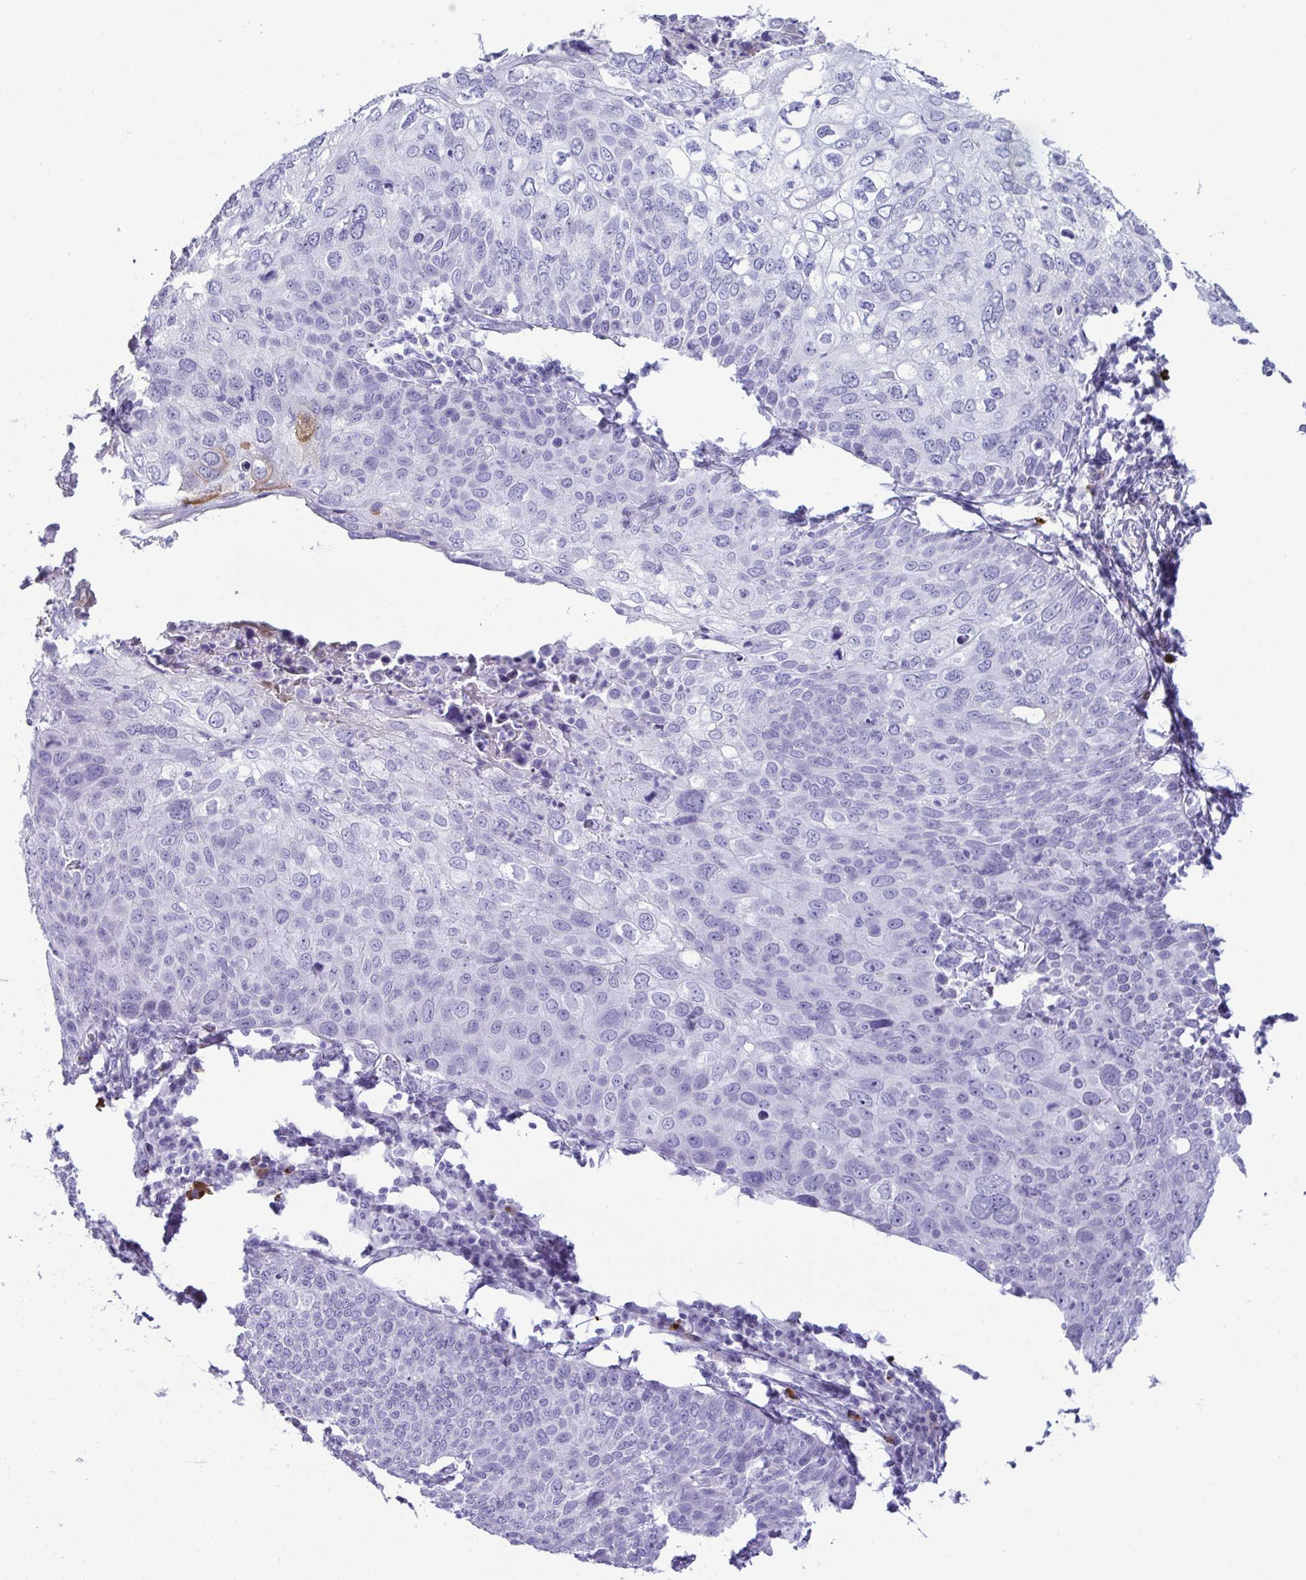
{"staining": {"intensity": "negative", "quantity": "none", "location": "none"}, "tissue": "skin cancer", "cell_type": "Tumor cells", "image_type": "cancer", "snomed": [{"axis": "morphology", "description": "Squamous cell carcinoma, NOS"}, {"axis": "topography", "description": "Skin"}], "caption": "High power microscopy image of an immunohistochemistry histopathology image of skin squamous cell carcinoma, revealing no significant staining in tumor cells. The staining is performed using DAB (3,3'-diaminobenzidine) brown chromogen with nuclei counter-stained in using hematoxylin.", "gene": "JCHAIN", "patient": {"sex": "male", "age": 87}}